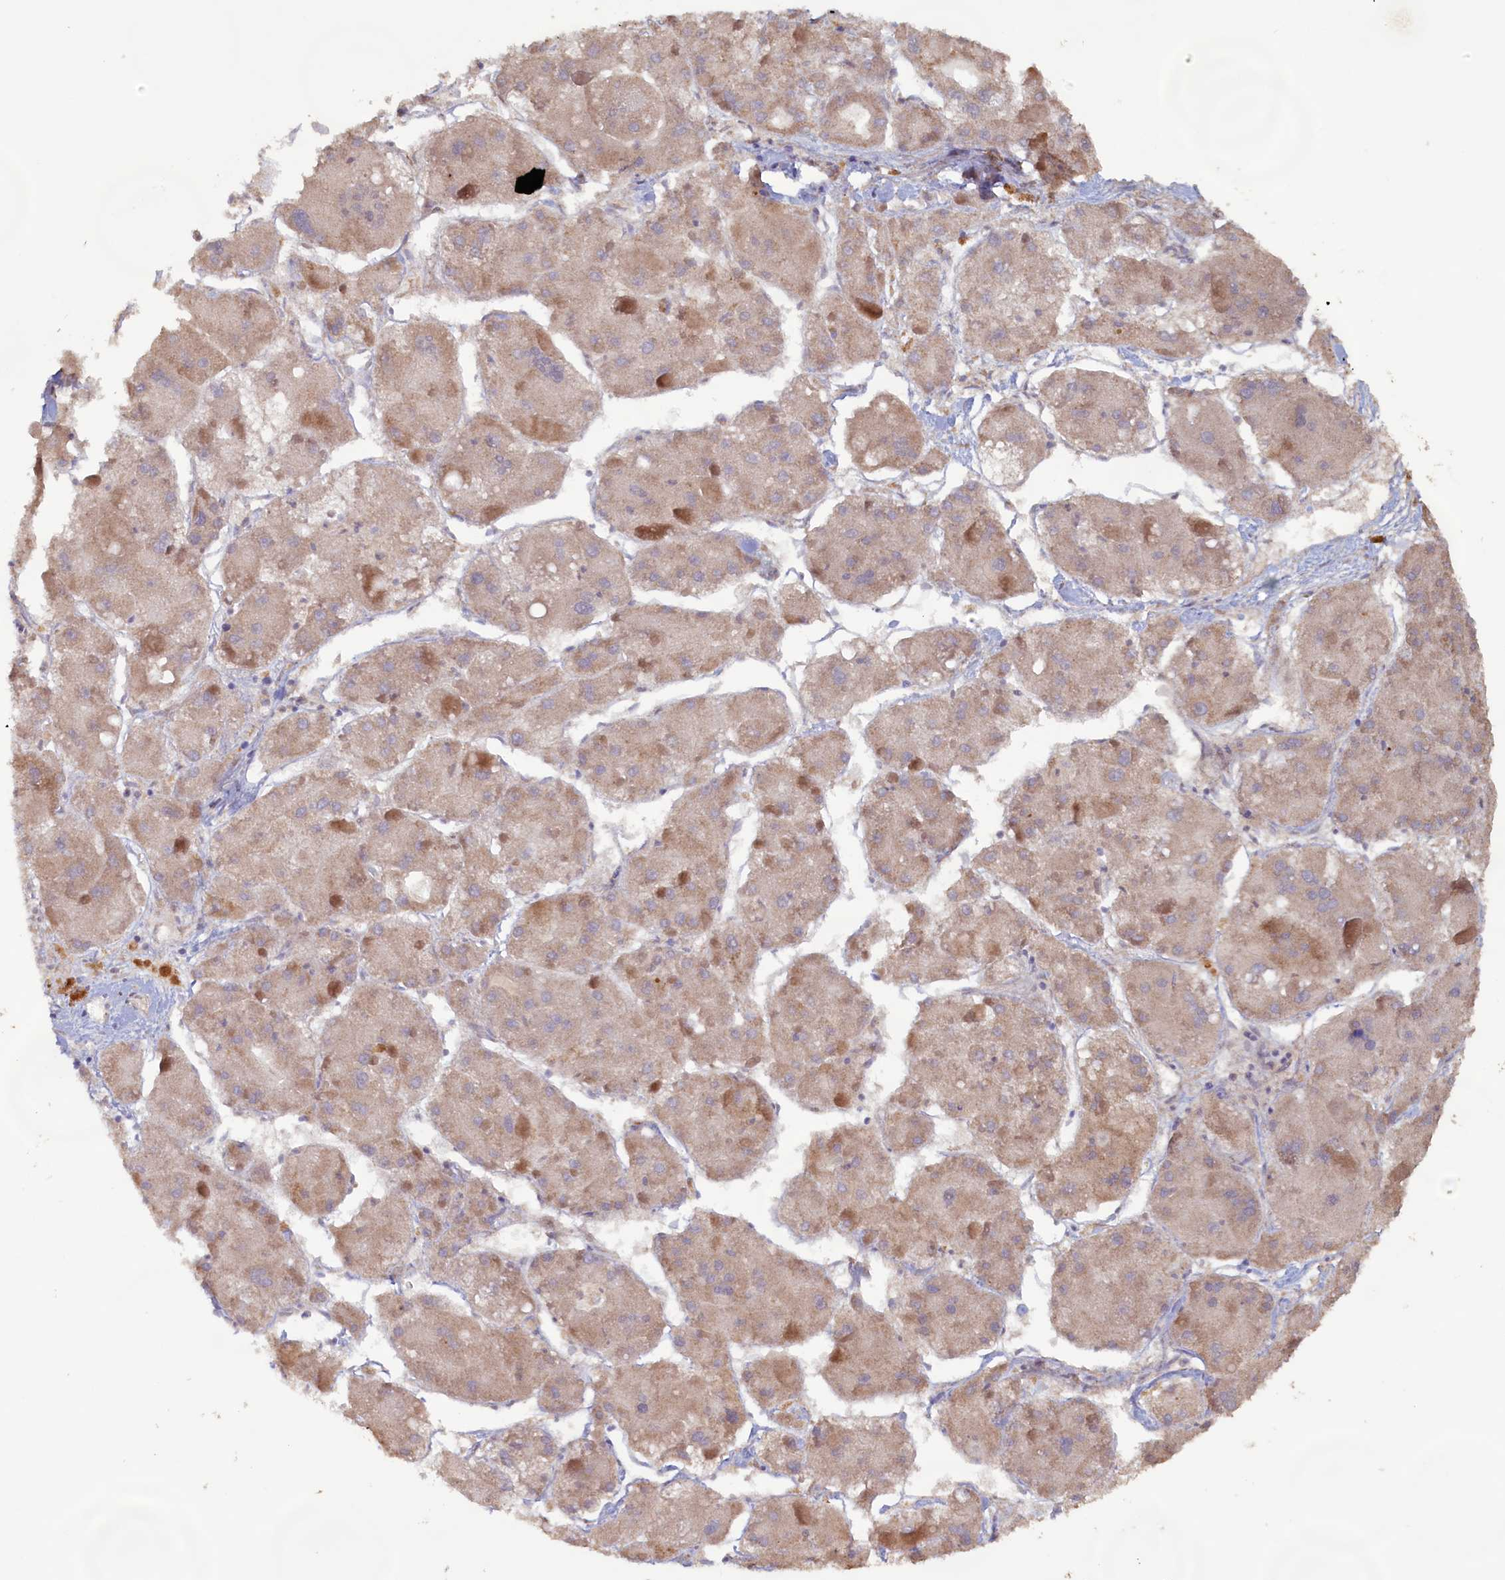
{"staining": {"intensity": "weak", "quantity": "25%-75%", "location": "cytoplasmic/membranous"}, "tissue": "liver cancer", "cell_type": "Tumor cells", "image_type": "cancer", "snomed": [{"axis": "morphology", "description": "Carcinoma, Hepatocellular, NOS"}, {"axis": "topography", "description": "Liver"}], "caption": "Liver cancer (hepatocellular carcinoma) tissue demonstrates weak cytoplasmic/membranous staining in approximately 25%-75% of tumor cells", "gene": "FUNDC1", "patient": {"sex": "female", "age": 73}}